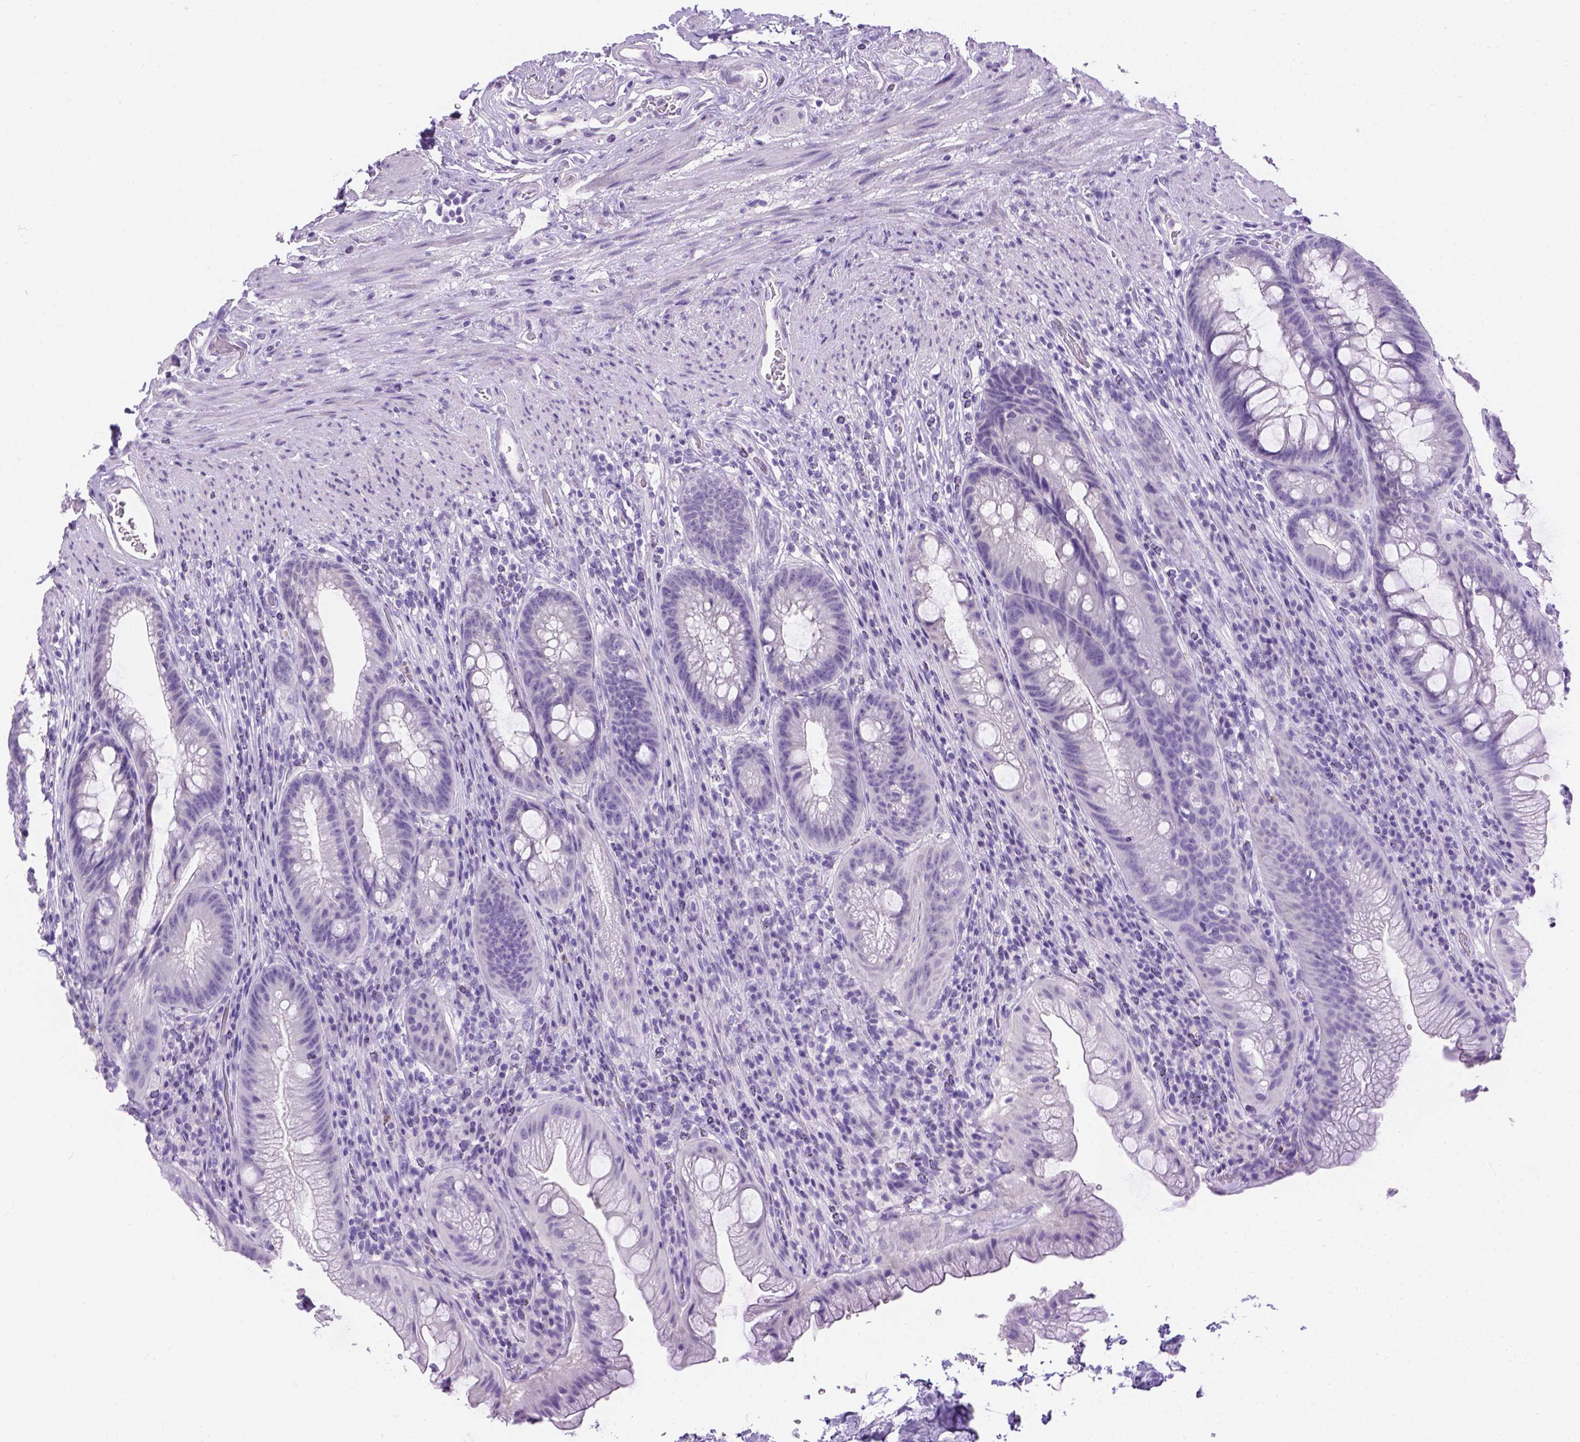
{"staining": {"intensity": "negative", "quantity": "none", "location": "none"}, "tissue": "rectum", "cell_type": "Glandular cells", "image_type": "normal", "snomed": [{"axis": "morphology", "description": "Normal tissue, NOS"}, {"axis": "topography", "description": "Smooth muscle"}, {"axis": "topography", "description": "Rectum"}], "caption": "The immunohistochemistry micrograph has no significant staining in glandular cells of rectum.", "gene": "TMEM38A", "patient": {"sex": "male", "age": 53}}